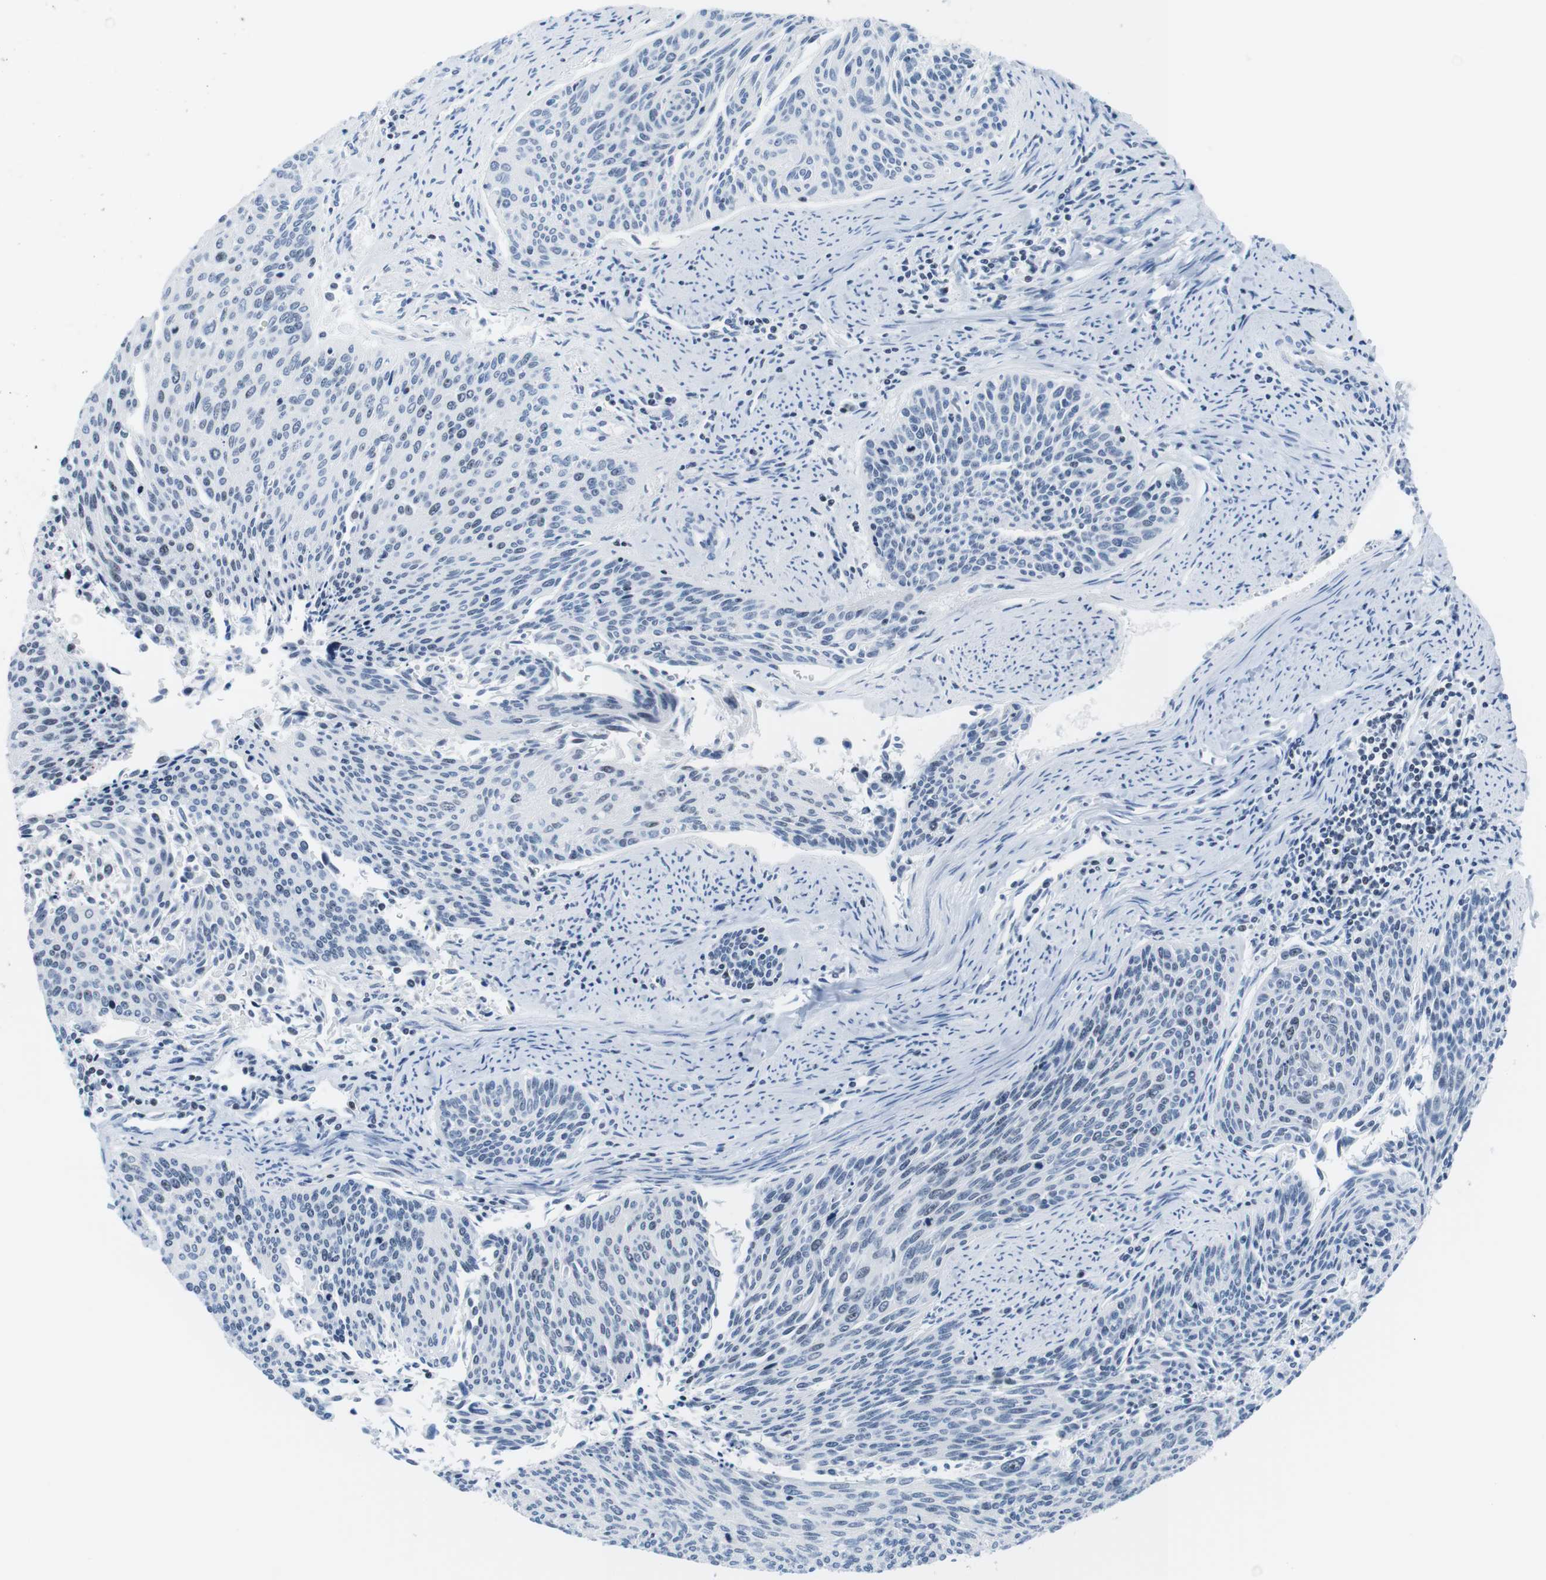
{"staining": {"intensity": "weak", "quantity": "<25%", "location": "nuclear"}, "tissue": "cervical cancer", "cell_type": "Tumor cells", "image_type": "cancer", "snomed": [{"axis": "morphology", "description": "Squamous cell carcinoma, NOS"}, {"axis": "topography", "description": "Cervix"}], "caption": "Cervical cancer (squamous cell carcinoma) stained for a protein using IHC demonstrates no positivity tumor cells.", "gene": "NIFK", "patient": {"sex": "female", "age": 55}}